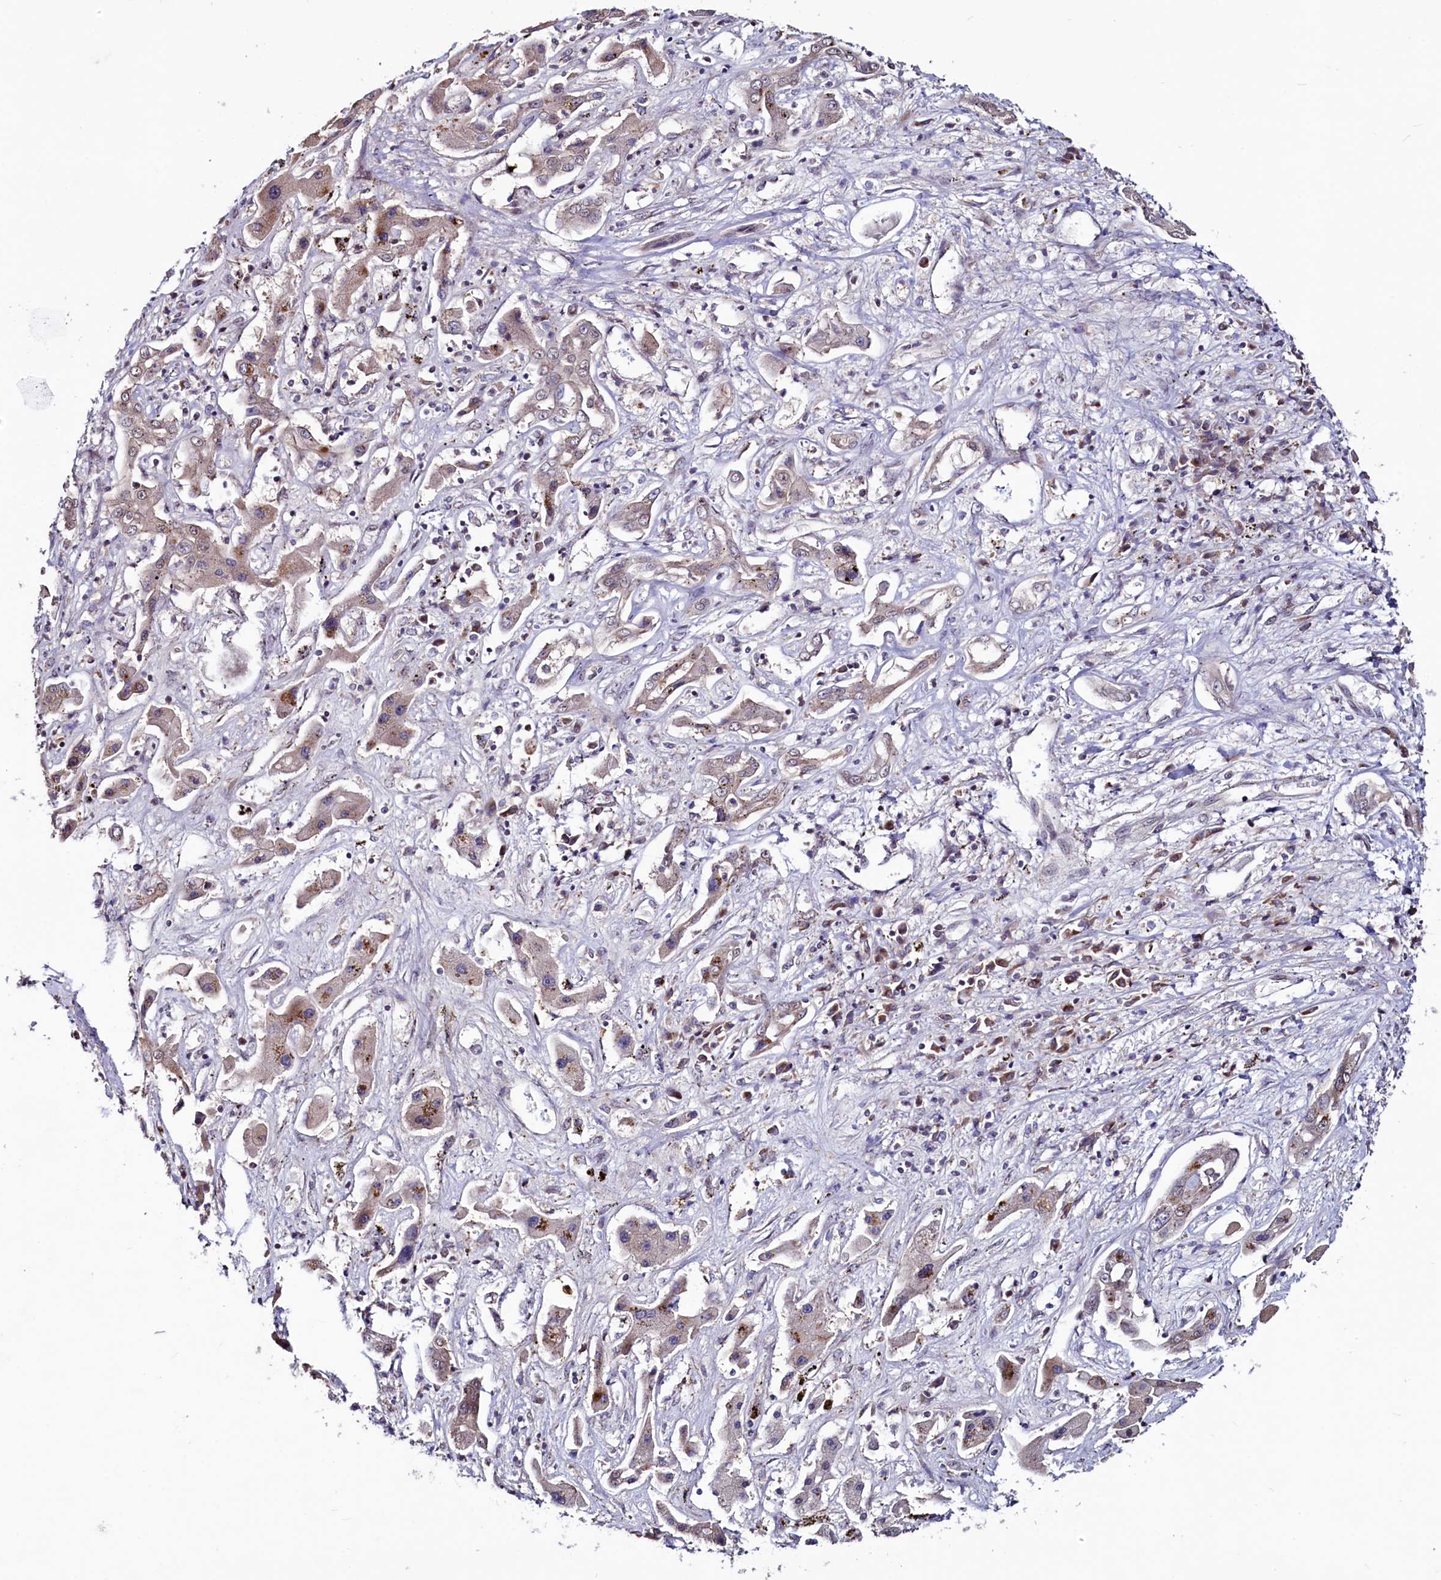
{"staining": {"intensity": "weak", "quantity": ">75%", "location": "cytoplasmic/membranous"}, "tissue": "liver cancer", "cell_type": "Tumor cells", "image_type": "cancer", "snomed": [{"axis": "morphology", "description": "Cholangiocarcinoma"}, {"axis": "topography", "description": "Liver"}], "caption": "This histopathology image shows liver cancer stained with IHC to label a protein in brown. The cytoplasmic/membranous of tumor cells show weak positivity for the protein. Nuclei are counter-stained blue.", "gene": "SEC24C", "patient": {"sex": "male", "age": 67}}